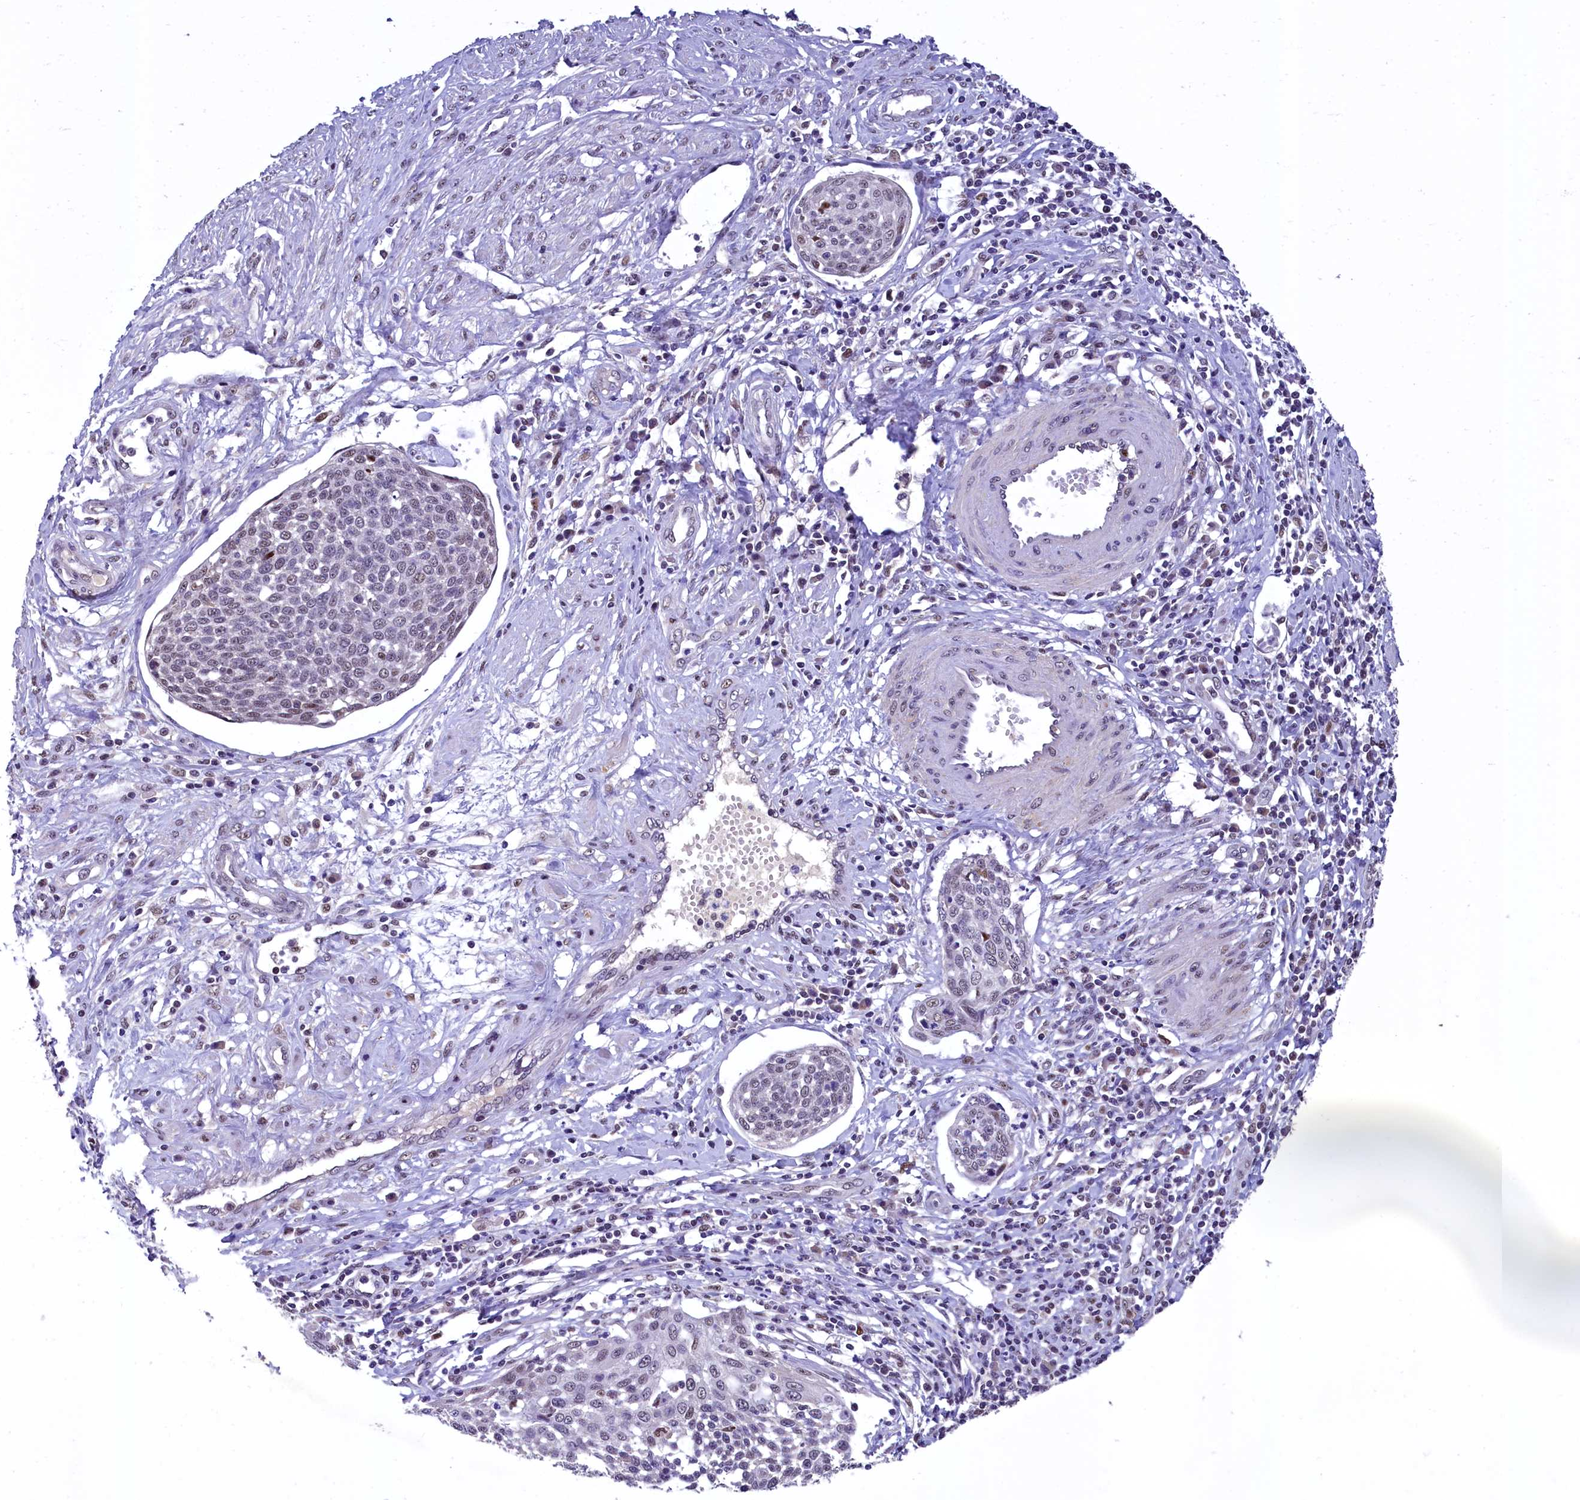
{"staining": {"intensity": "negative", "quantity": "none", "location": "none"}, "tissue": "cervical cancer", "cell_type": "Tumor cells", "image_type": "cancer", "snomed": [{"axis": "morphology", "description": "Squamous cell carcinoma, NOS"}, {"axis": "topography", "description": "Cervix"}], "caption": "IHC micrograph of neoplastic tissue: cervical squamous cell carcinoma stained with DAB (3,3'-diaminobenzidine) displays no significant protein expression in tumor cells.", "gene": "HECTD4", "patient": {"sex": "female", "age": 34}}